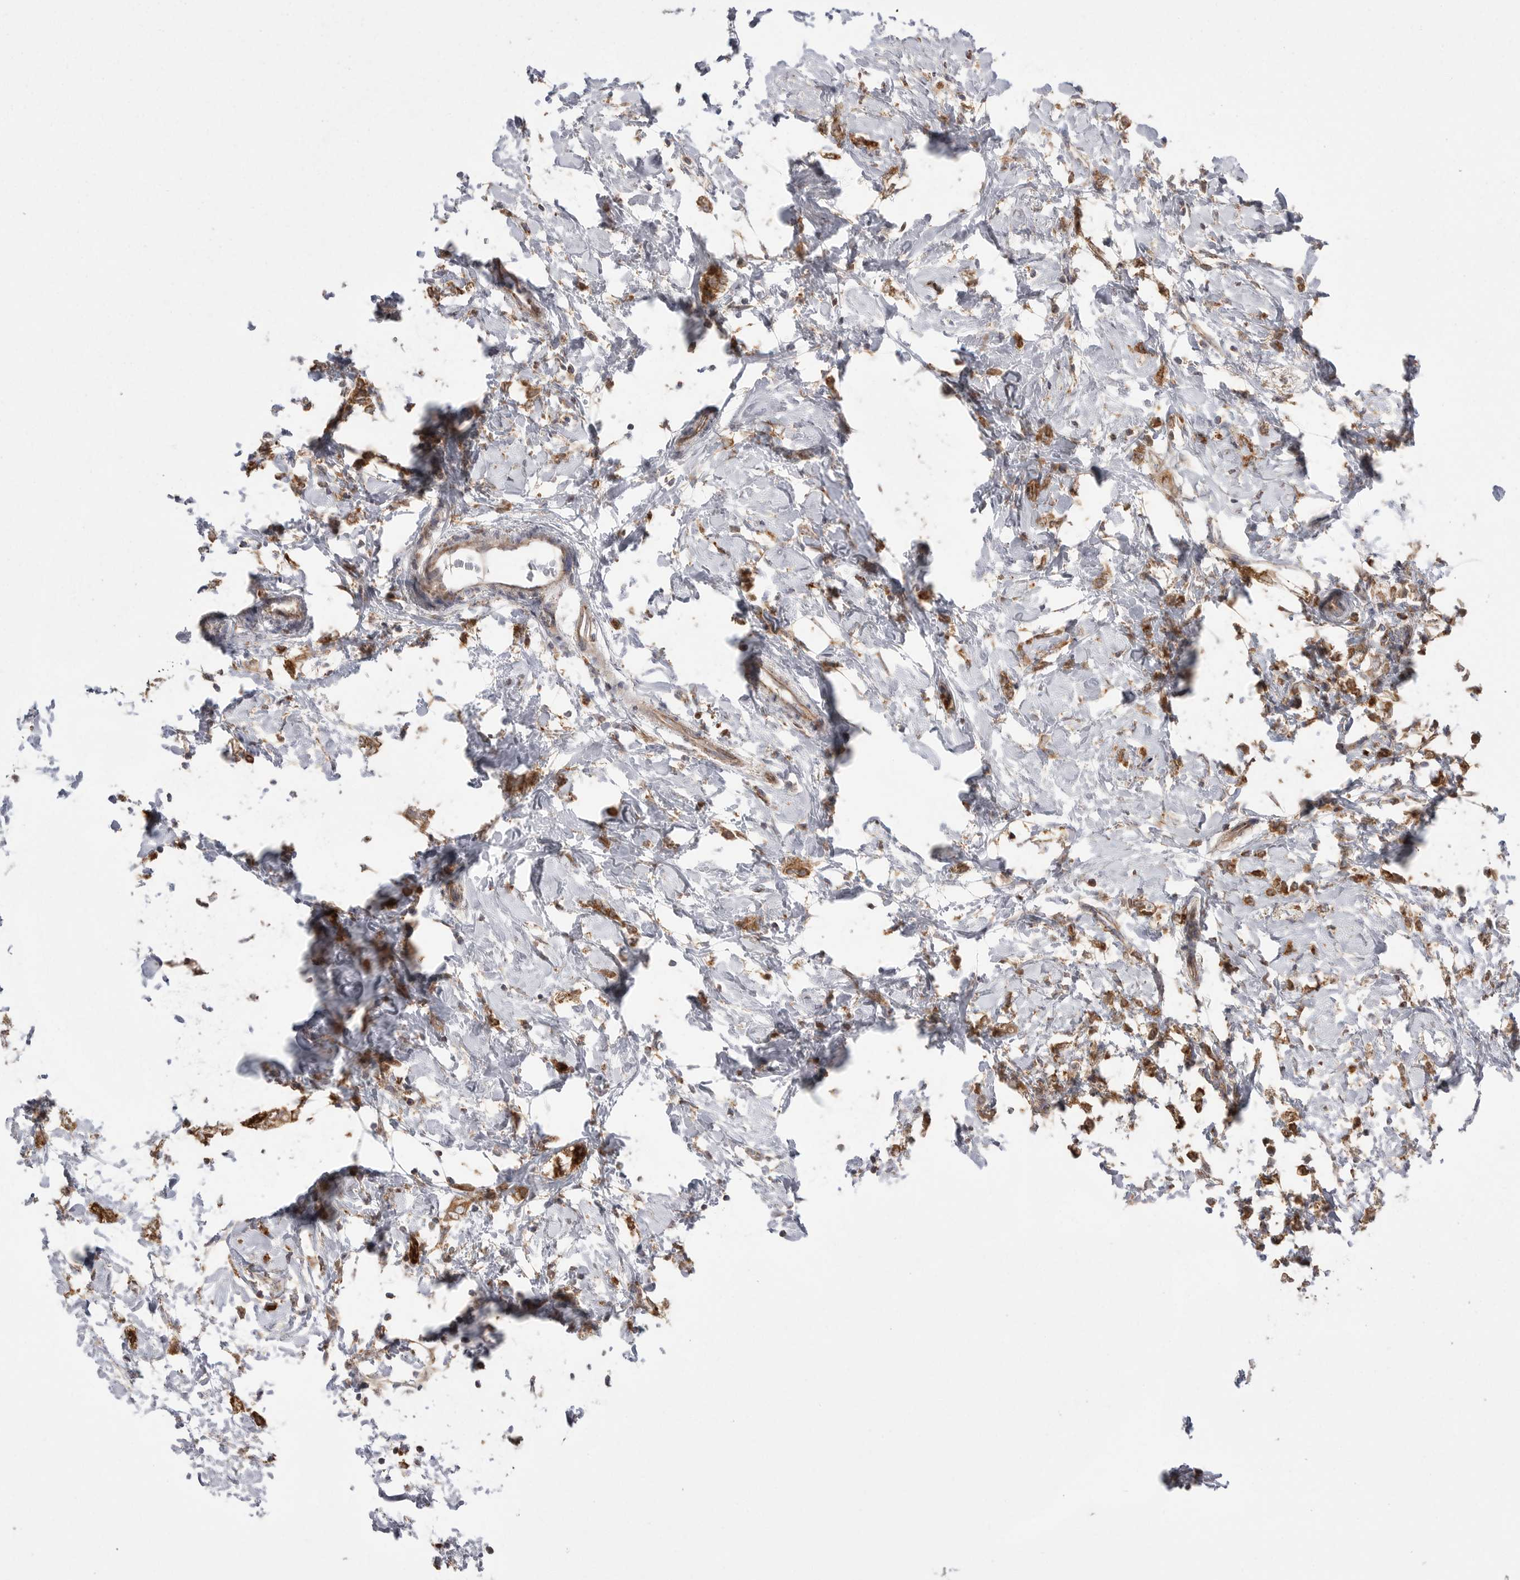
{"staining": {"intensity": "moderate", "quantity": ">75%", "location": "cytoplasmic/membranous"}, "tissue": "breast cancer", "cell_type": "Tumor cells", "image_type": "cancer", "snomed": [{"axis": "morphology", "description": "Normal tissue, NOS"}, {"axis": "morphology", "description": "Lobular carcinoma"}, {"axis": "topography", "description": "Breast"}], "caption": "Protein expression analysis of human breast lobular carcinoma reveals moderate cytoplasmic/membranous expression in approximately >75% of tumor cells.", "gene": "KYAT3", "patient": {"sex": "female", "age": 47}}